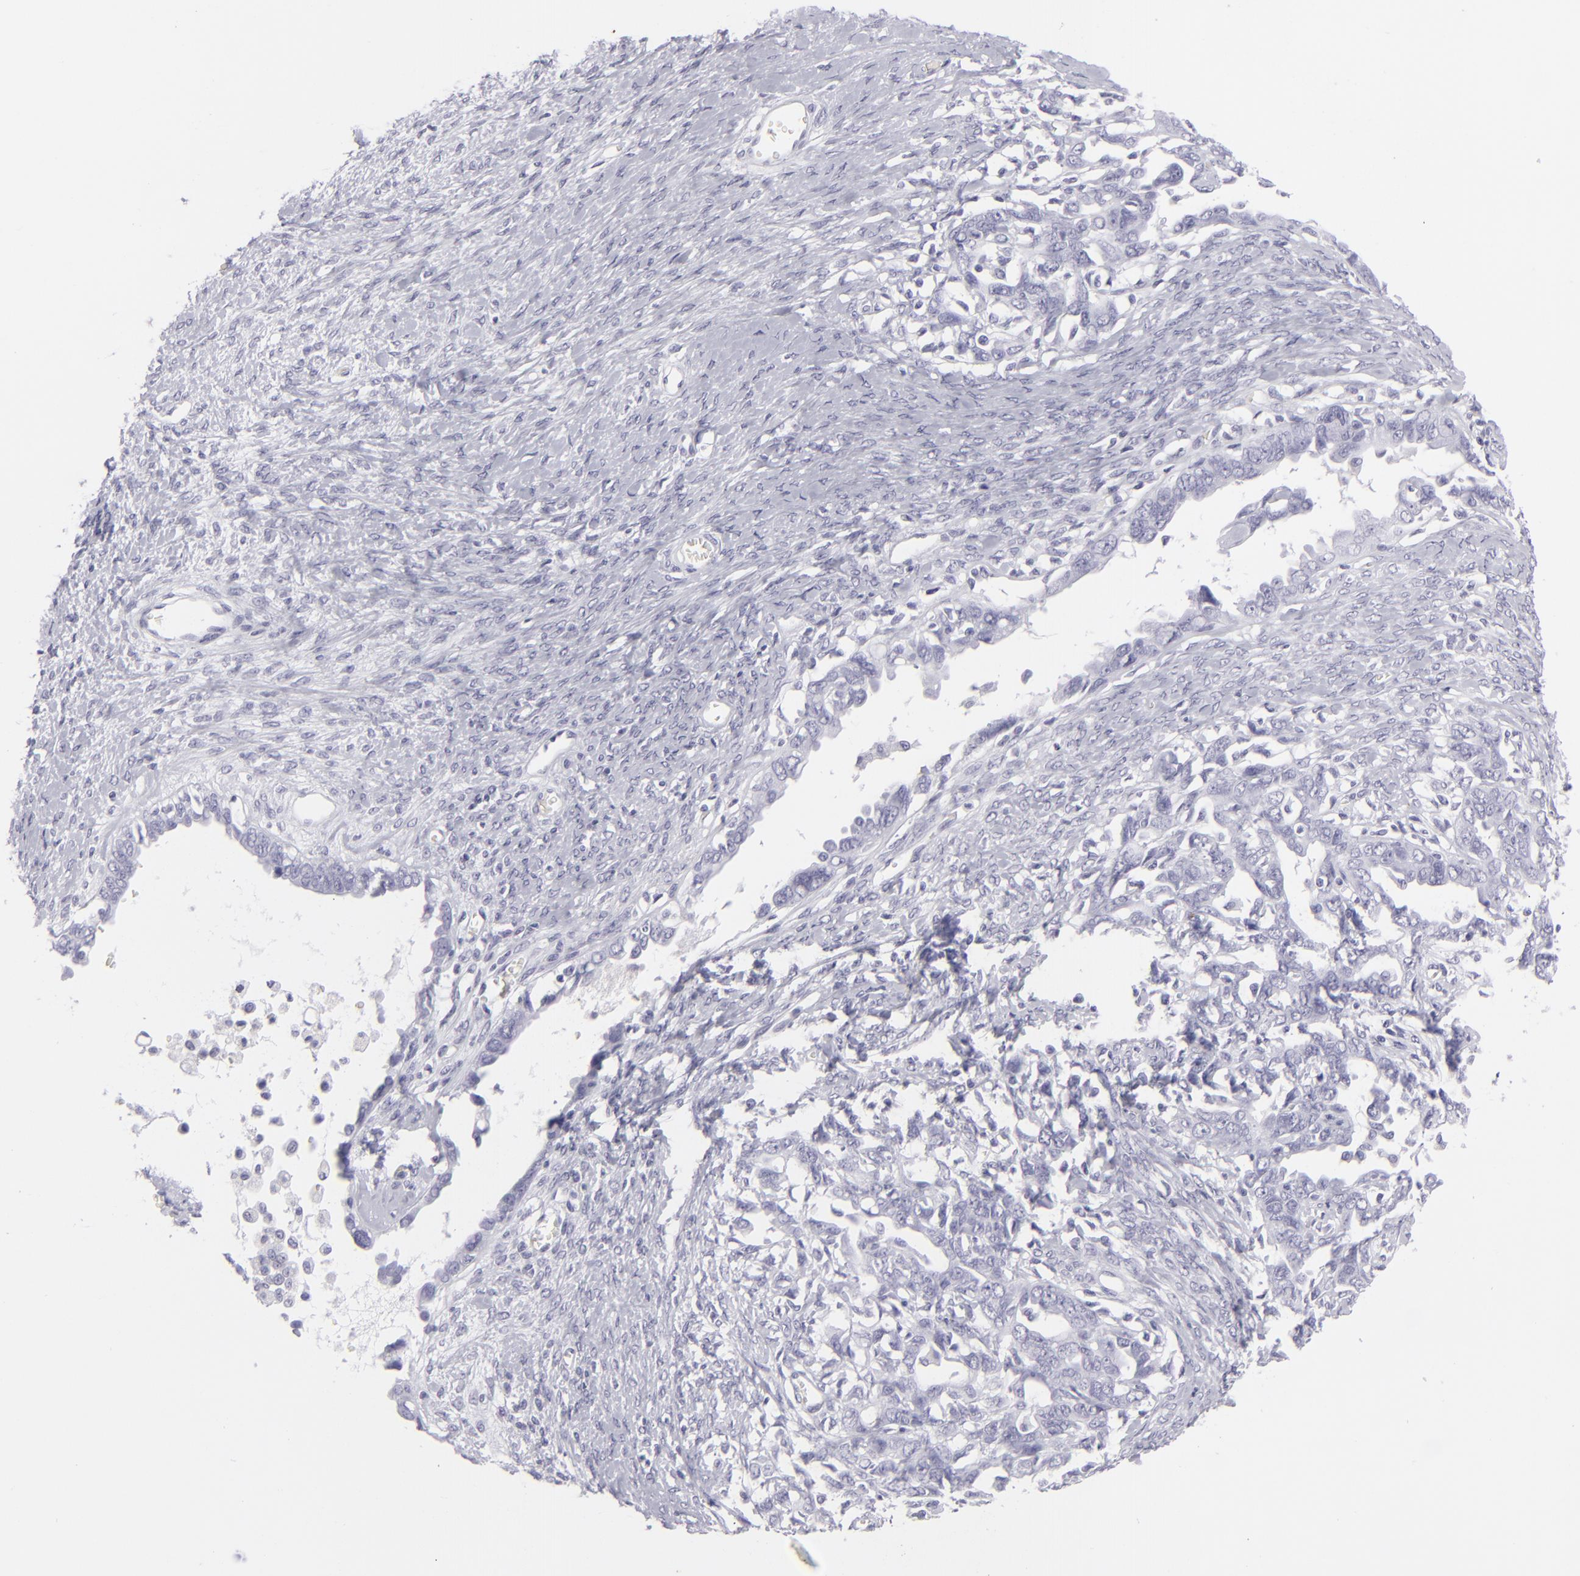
{"staining": {"intensity": "negative", "quantity": "none", "location": "none"}, "tissue": "ovarian cancer", "cell_type": "Tumor cells", "image_type": "cancer", "snomed": [{"axis": "morphology", "description": "Cystadenocarcinoma, serous, NOS"}, {"axis": "topography", "description": "Ovary"}], "caption": "Tumor cells are negative for brown protein staining in ovarian serous cystadenocarcinoma.", "gene": "KRT1", "patient": {"sex": "female", "age": 69}}